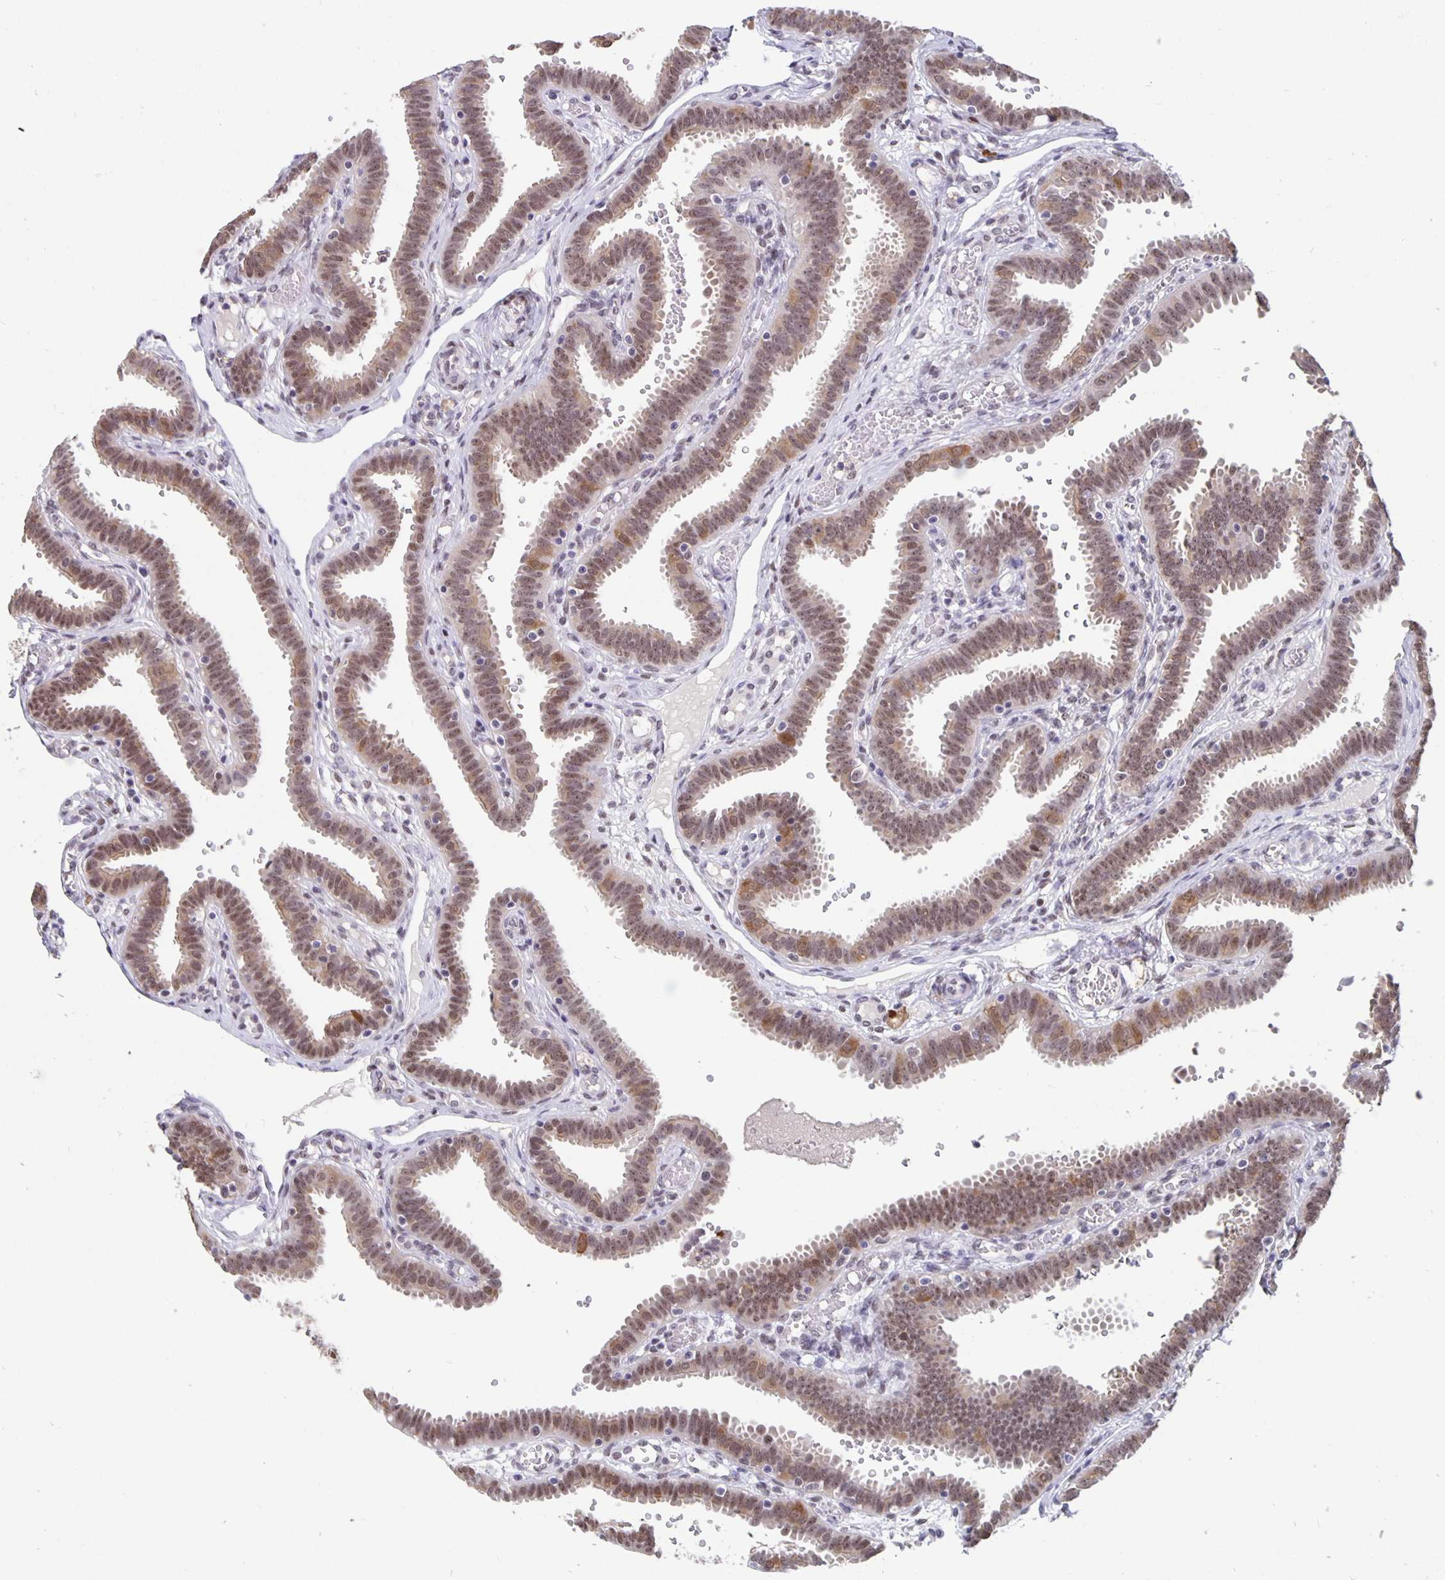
{"staining": {"intensity": "moderate", "quantity": ">75%", "location": "nuclear"}, "tissue": "fallopian tube", "cell_type": "Glandular cells", "image_type": "normal", "snomed": [{"axis": "morphology", "description": "Normal tissue, NOS"}, {"axis": "topography", "description": "Fallopian tube"}], "caption": "The photomicrograph displays immunohistochemical staining of unremarkable fallopian tube. There is moderate nuclear positivity is identified in about >75% of glandular cells. (Brightfield microscopy of DAB IHC at high magnification).", "gene": "ZNF691", "patient": {"sex": "female", "age": 37}}